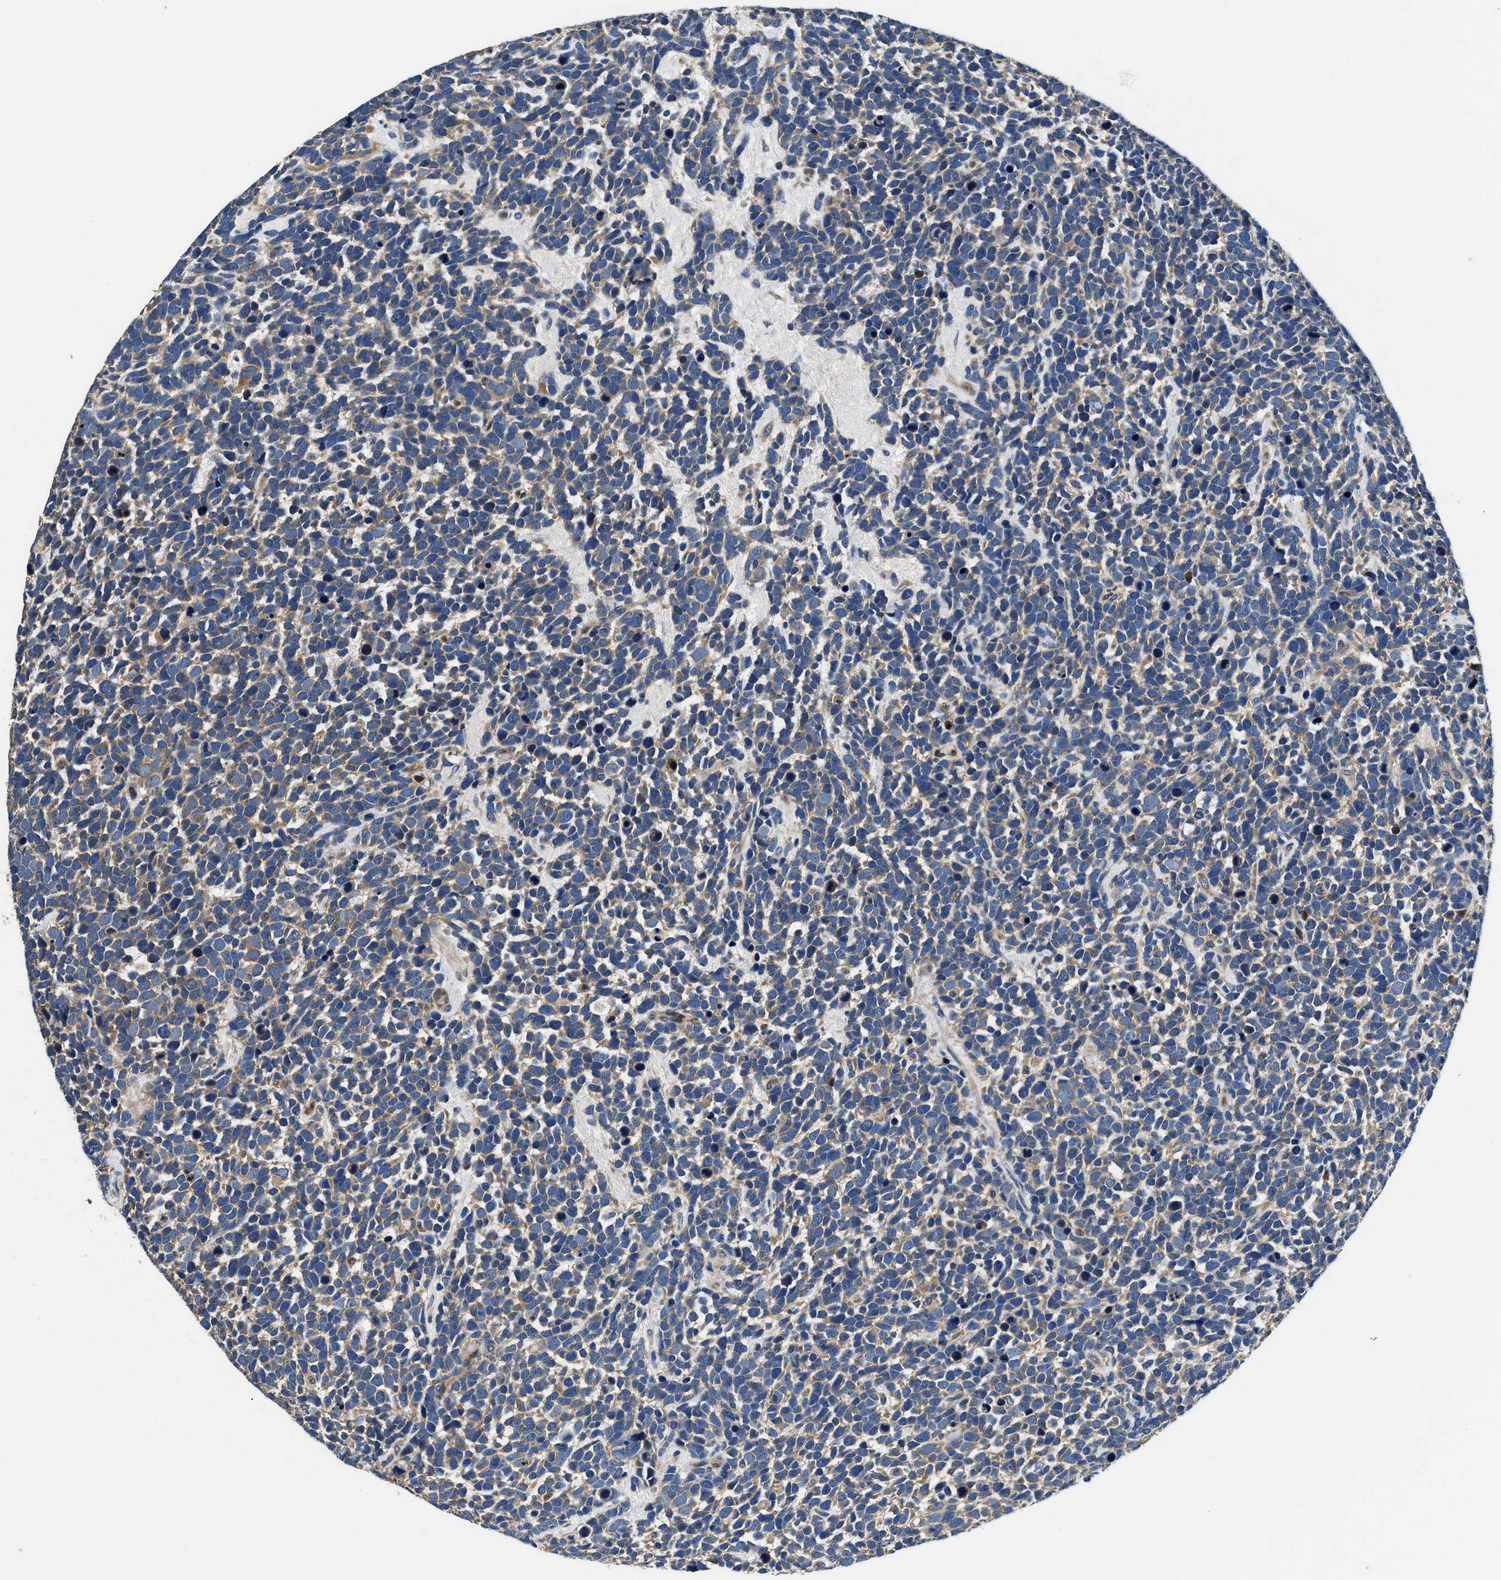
{"staining": {"intensity": "weak", "quantity": ">75%", "location": "cytoplasmic/membranous"}, "tissue": "urothelial cancer", "cell_type": "Tumor cells", "image_type": "cancer", "snomed": [{"axis": "morphology", "description": "Urothelial carcinoma, High grade"}, {"axis": "topography", "description": "Urinary bladder"}], "caption": "The immunohistochemical stain shows weak cytoplasmic/membranous expression in tumor cells of urothelial cancer tissue.", "gene": "DHRS7B", "patient": {"sex": "female", "age": 82}}